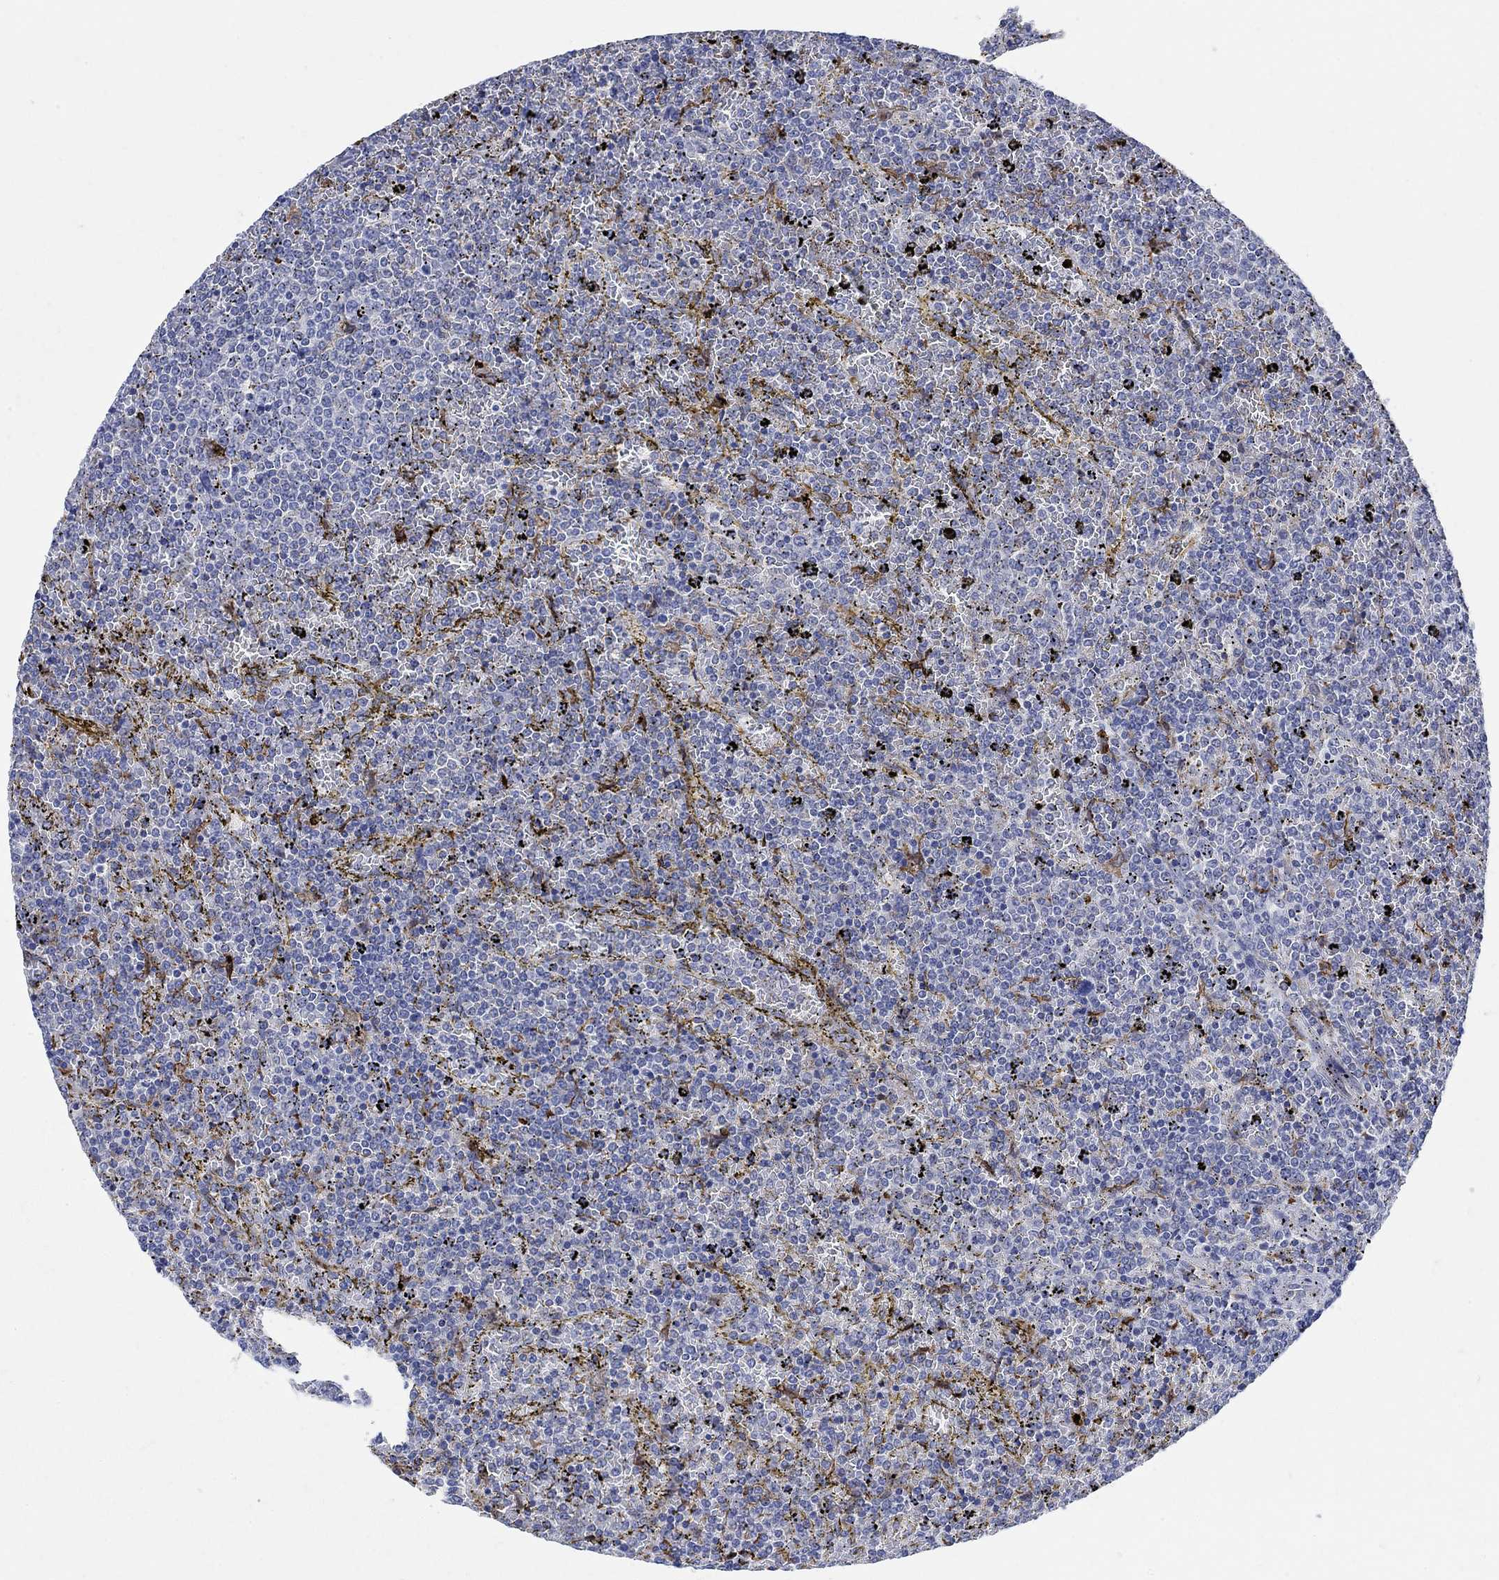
{"staining": {"intensity": "negative", "quantity": "none", "location": "none"}, "tissue": "lymphoma", "cell_type": "Tumor cells", "image_type": "cancer", "snomed": [{"axis": "morphology", "description": "Malignant lymphoma, non-Hodgkin's type, Low grade"}, {"axis": "topography", "description": "Spleen"}], "caption": "DAB (3,3'-diaminobenzidine) immunohistochemical staining of human low-grade malignant lymphoma, non-Hodgkin's type shows no significant positivity in tumor cells. (Brightfield microscopy of DAB (3,3'-diaminobenzidine) immunohistochemistry at high magnification).", "gene": "PHF21B", "patient": {"sex": "female", "age": 77}}